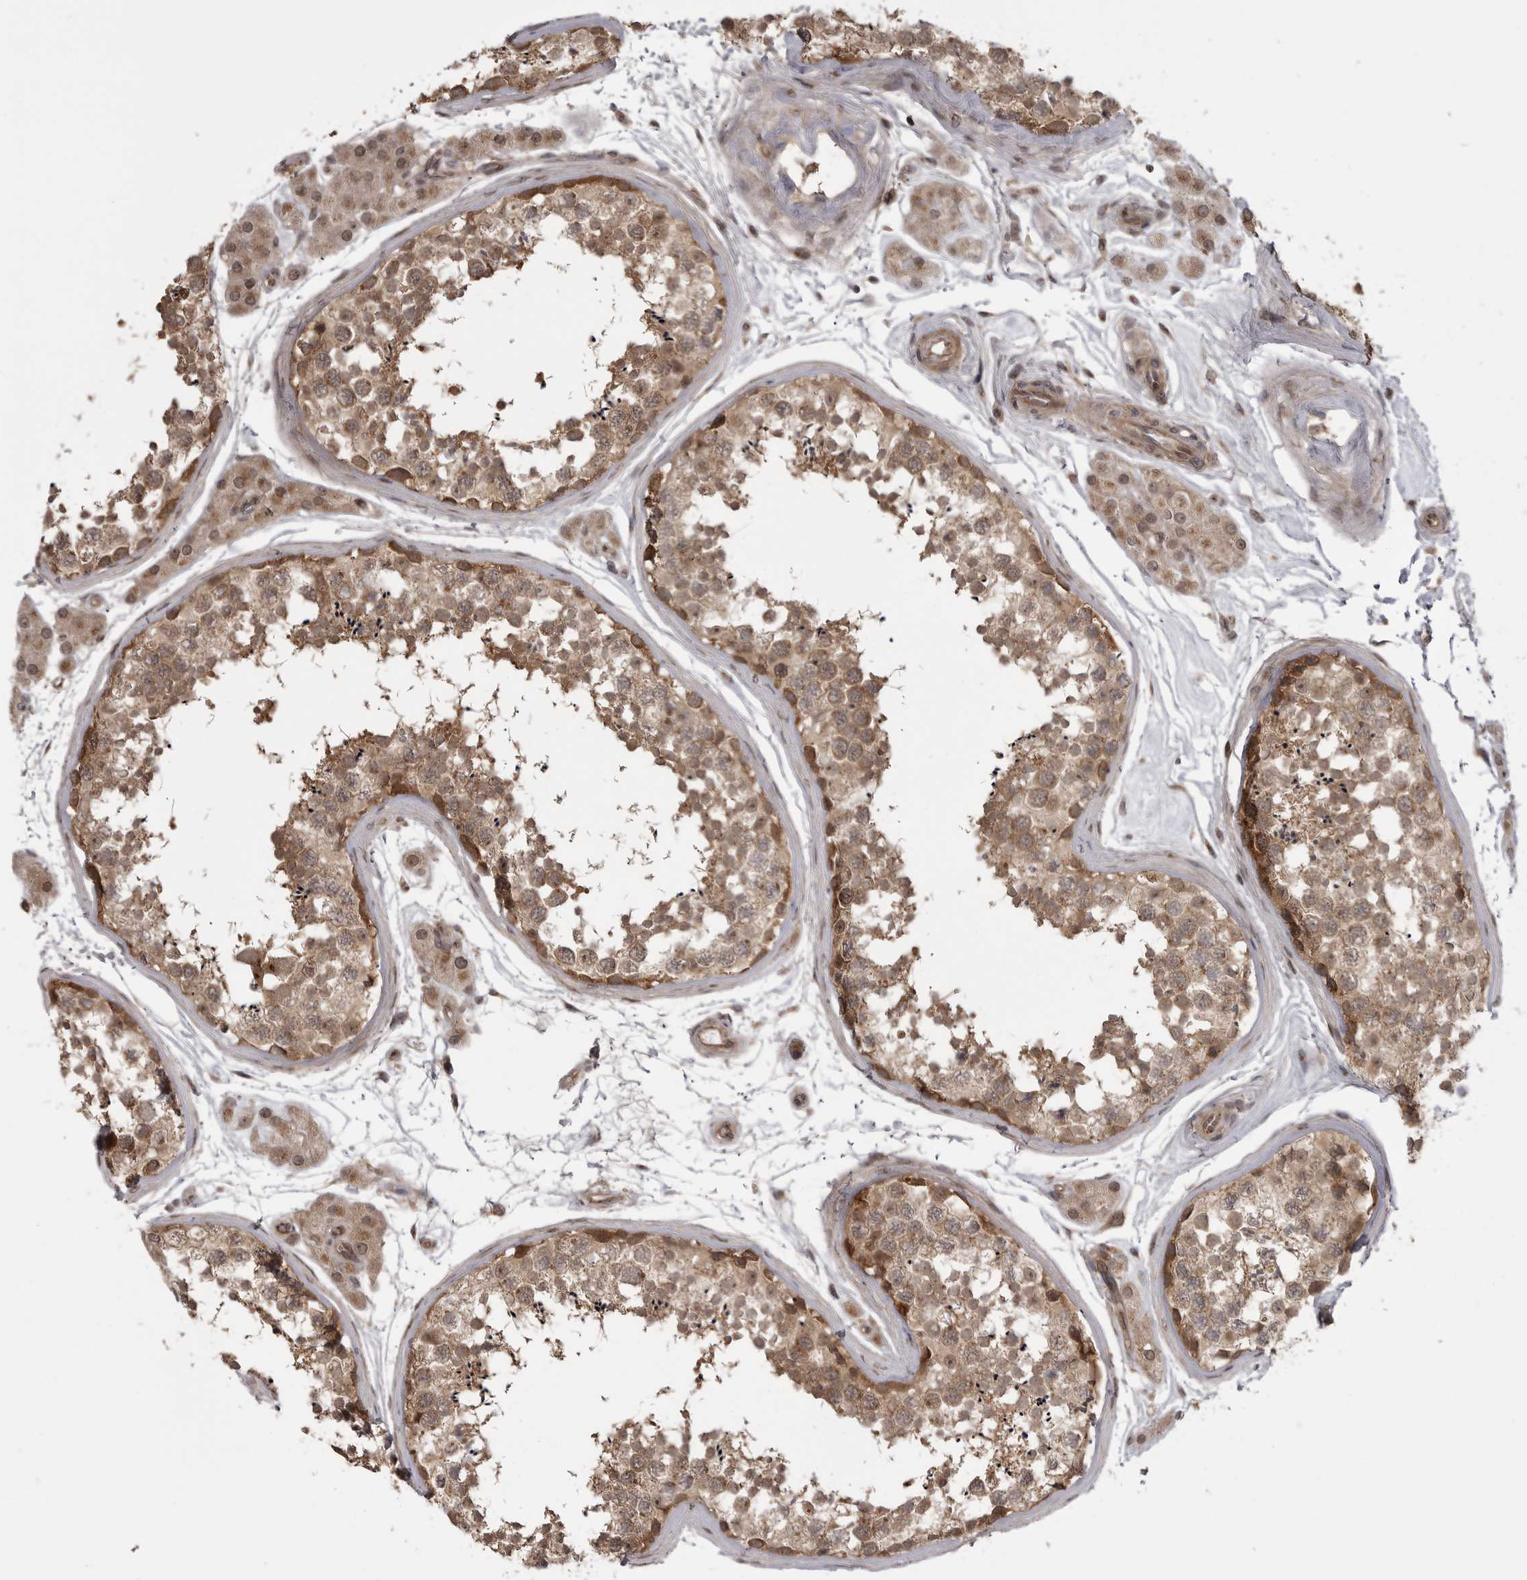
{"staining": {"intensity": "moderate", "quantity": ">75%", "location": "cytoplasmic/membranous,nuclear"}, "tissue": "testis", "cell_type": "Cells in seminiferous ducts", "image_type": "normal", "snomed": [{"axis": "morphology", "description": "Normal tissue, NOS"}, {"axis": "topography", "description": "Testis"}], "caption": "Moderate cytoplasmic/membranous,nuclear protein staining is present in about >75% of cells in seminiferous ducts in testis. (DAB IHC with brightfield microscopy, high magnification).", "gene": "PDCL", "patient": {"sex": "male", "age": 56}}